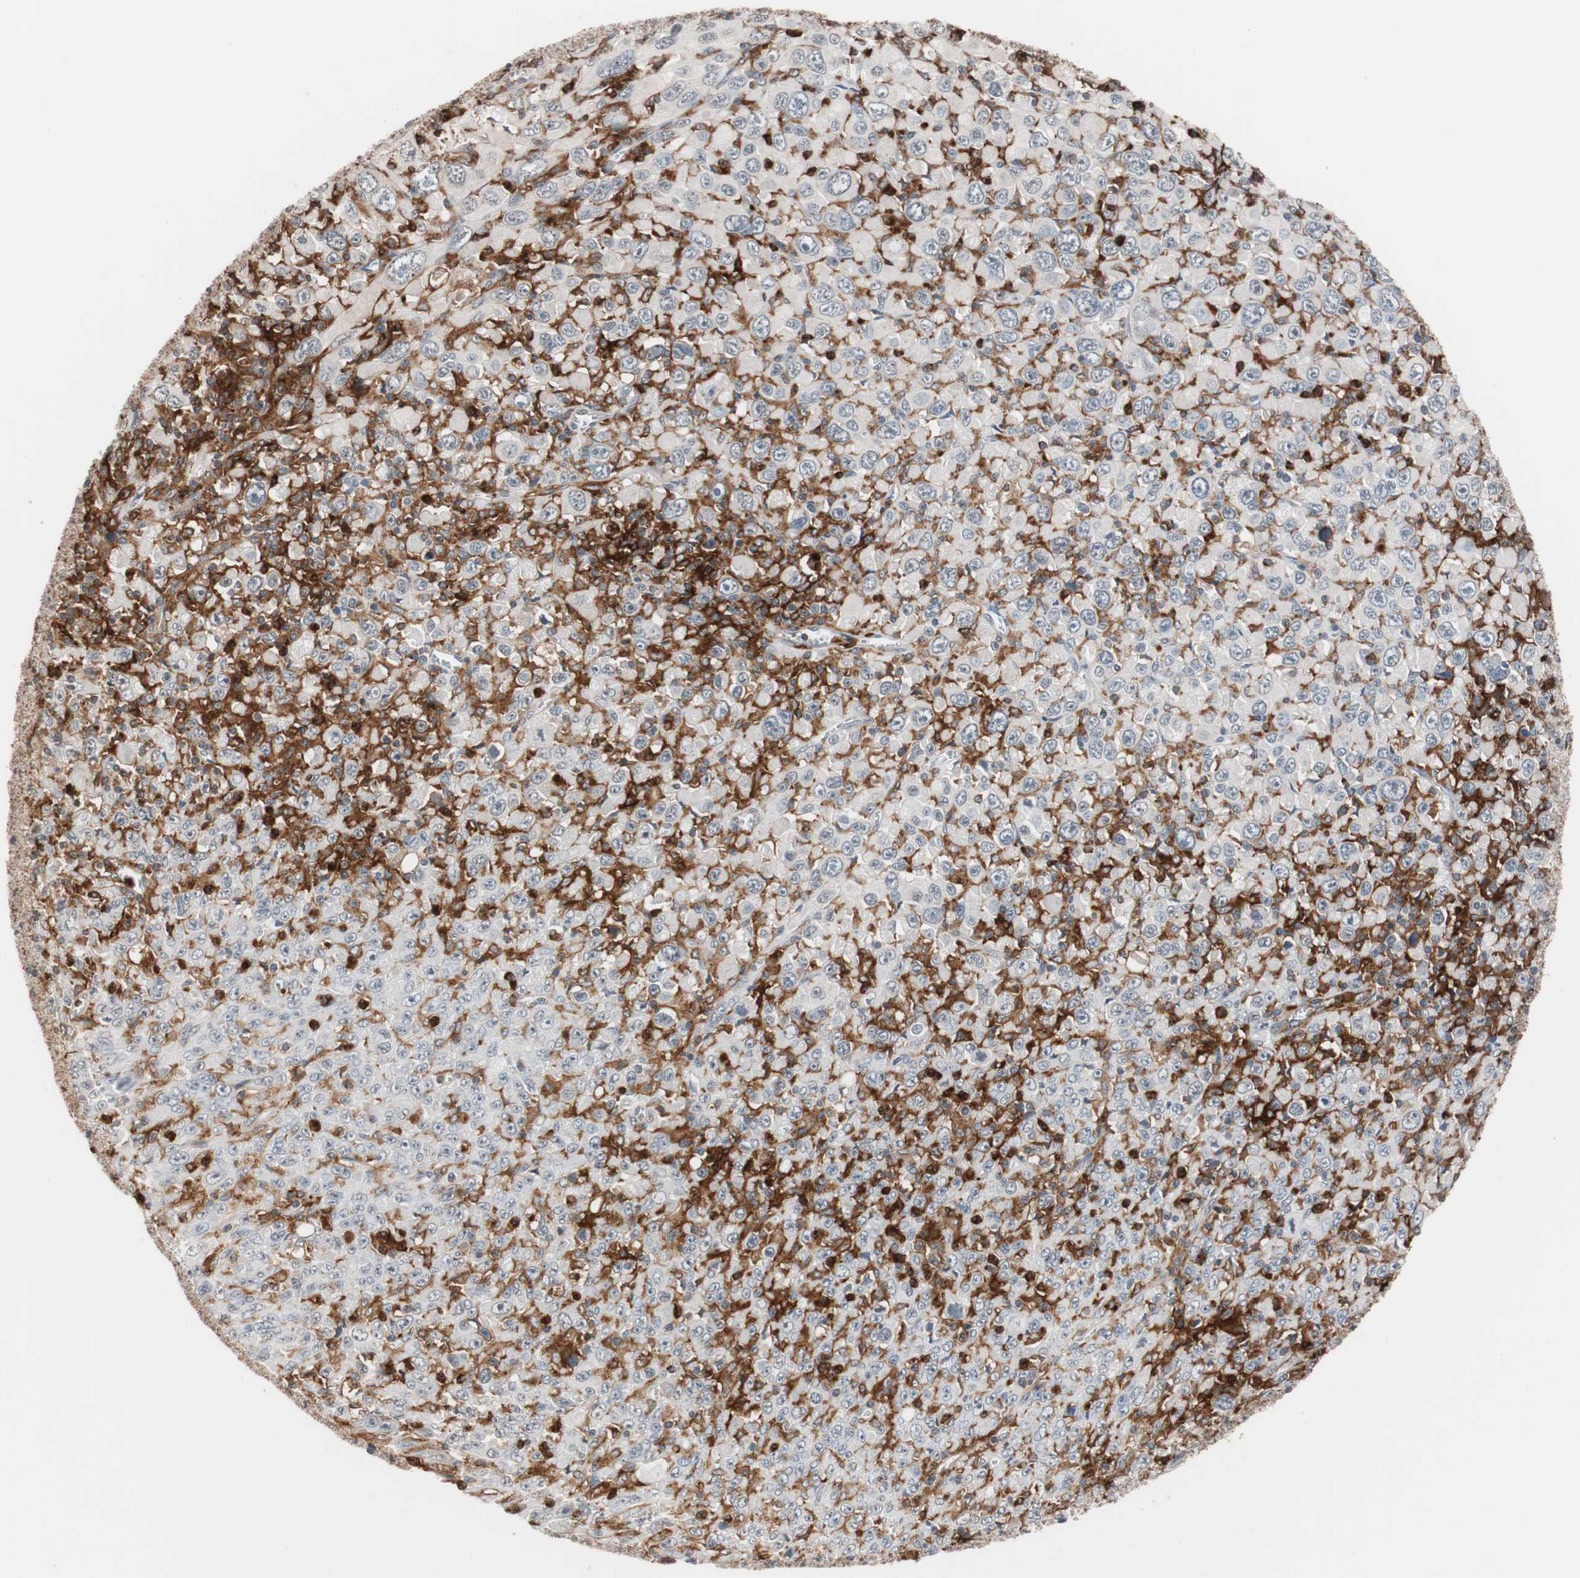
{"staining": {"intensity": "moderate", "quantity": "<25%", "location": "cytoplasmic/membranous"}, "tissue": "melanoma", "cell_type": "Tumor cells", "image_type": "cancer", "snomed": [{"axis": "morphology", "description": "Malignant melanoma, Metastatic site"}, {"axis": "topography", "description": "Skin"}], "caption": "Immunohistochemistry image of malignant melanoma (metastatic site) stained for a protein (brown), which exhibits low levels of moderate cytoplasmic/membranous staining in about <25% of tumor cells.", "gene": "LITAF", "patient": {"sex": "female", "age": 56}}